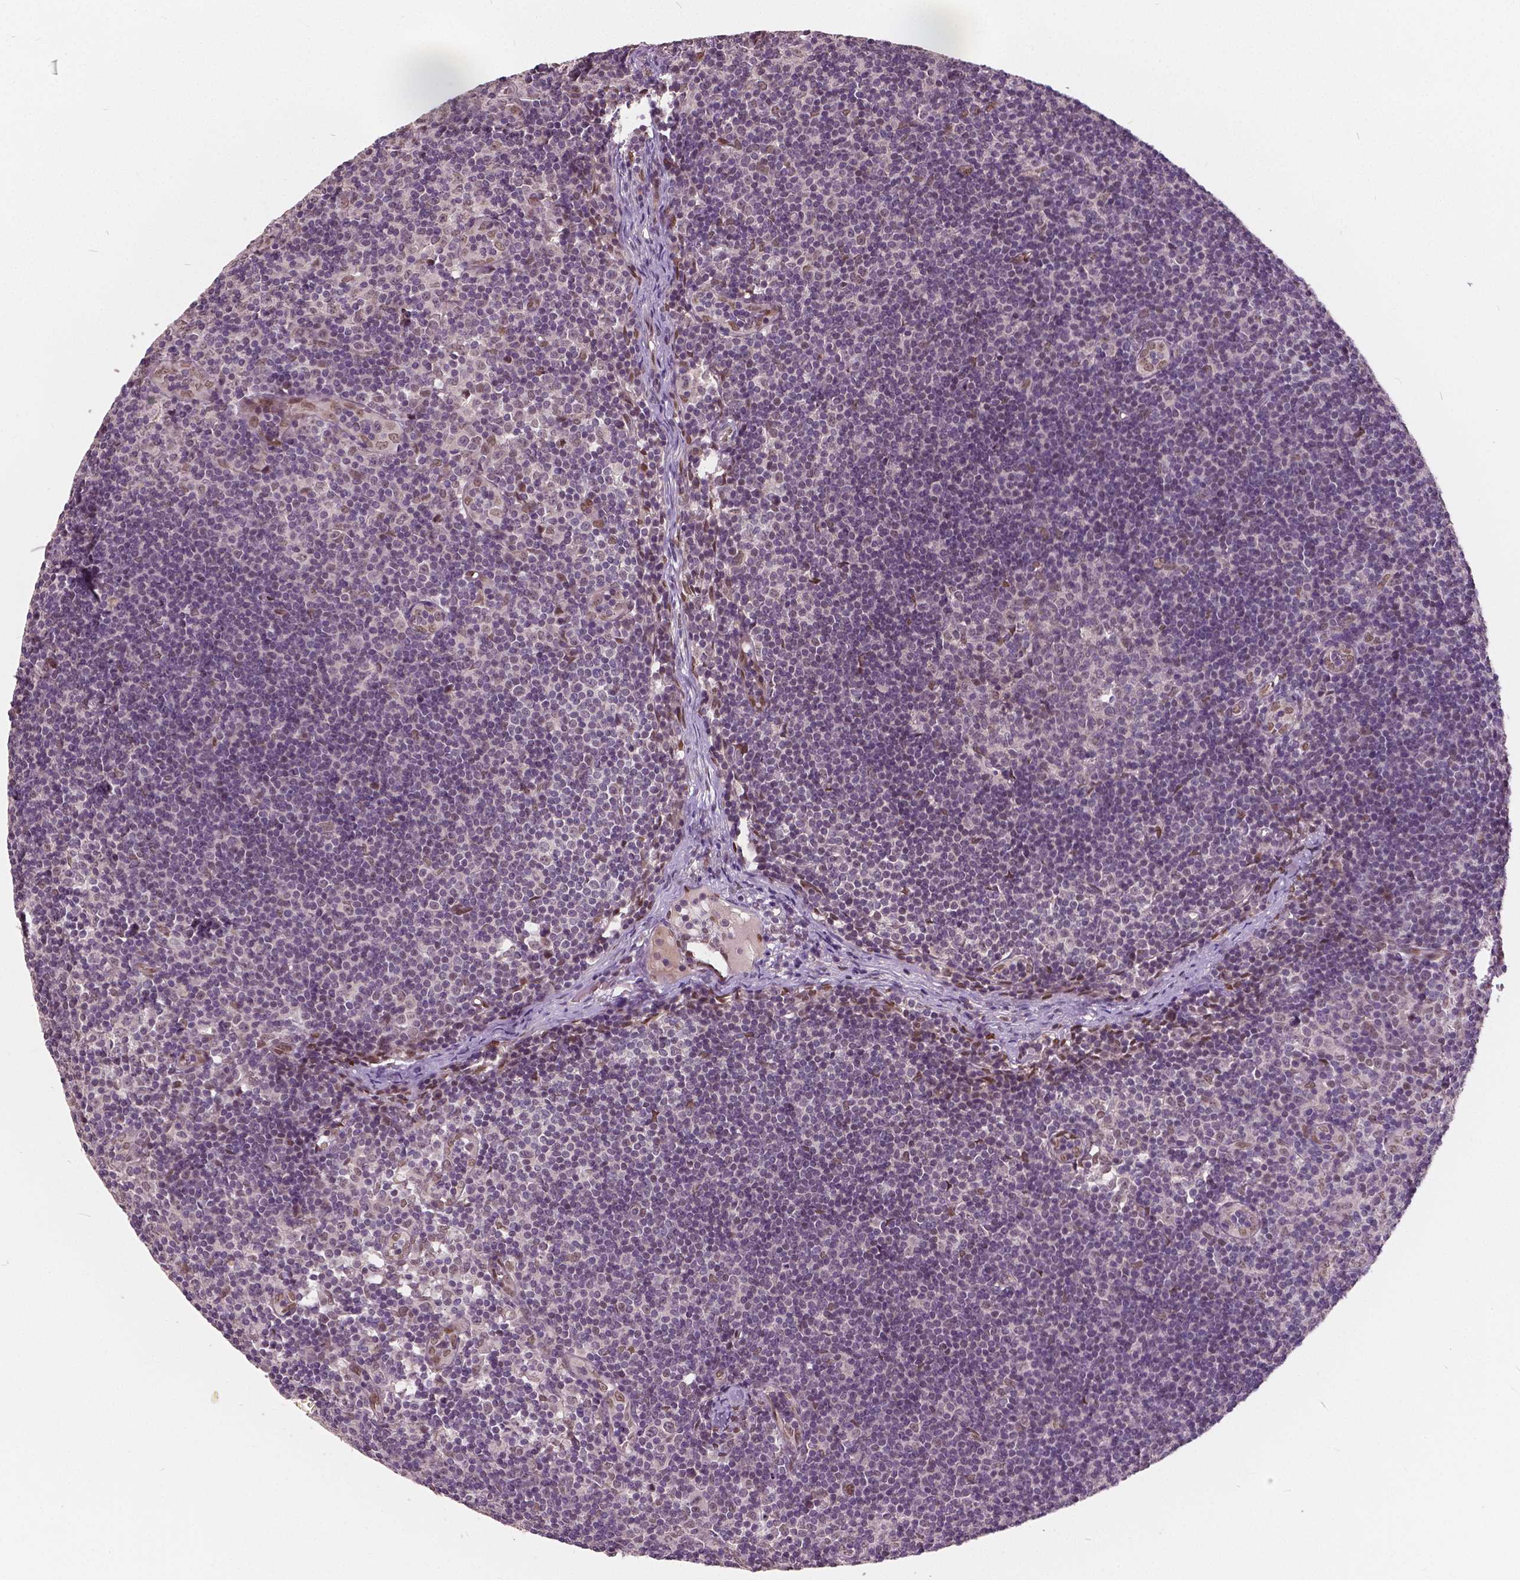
{"staining": {"intensity": "negative", "quantity": "none", "location": "none"}, "tissue": "lymph node", "cell_type": "Germinal center cells", "image_type": "normal", "snomed": [{"axis": "morphology", "description": "Normal tissue, NOS"}, {"axis": "topography", "description": "Lymph node"}], "caption": "DAB (3,3'-diaminobenzidine) immunohistochemical staining of normal human lymph node exhibits no significant staining in germinal center cells. (Stains: DAB immunohistochemistry (IHC) with hematoxylin counter stain, Microscopy: brightfield microscopy at high magnification).", "gene": "HMBOX1", "patient": {"sex": "female", "age": 41}}